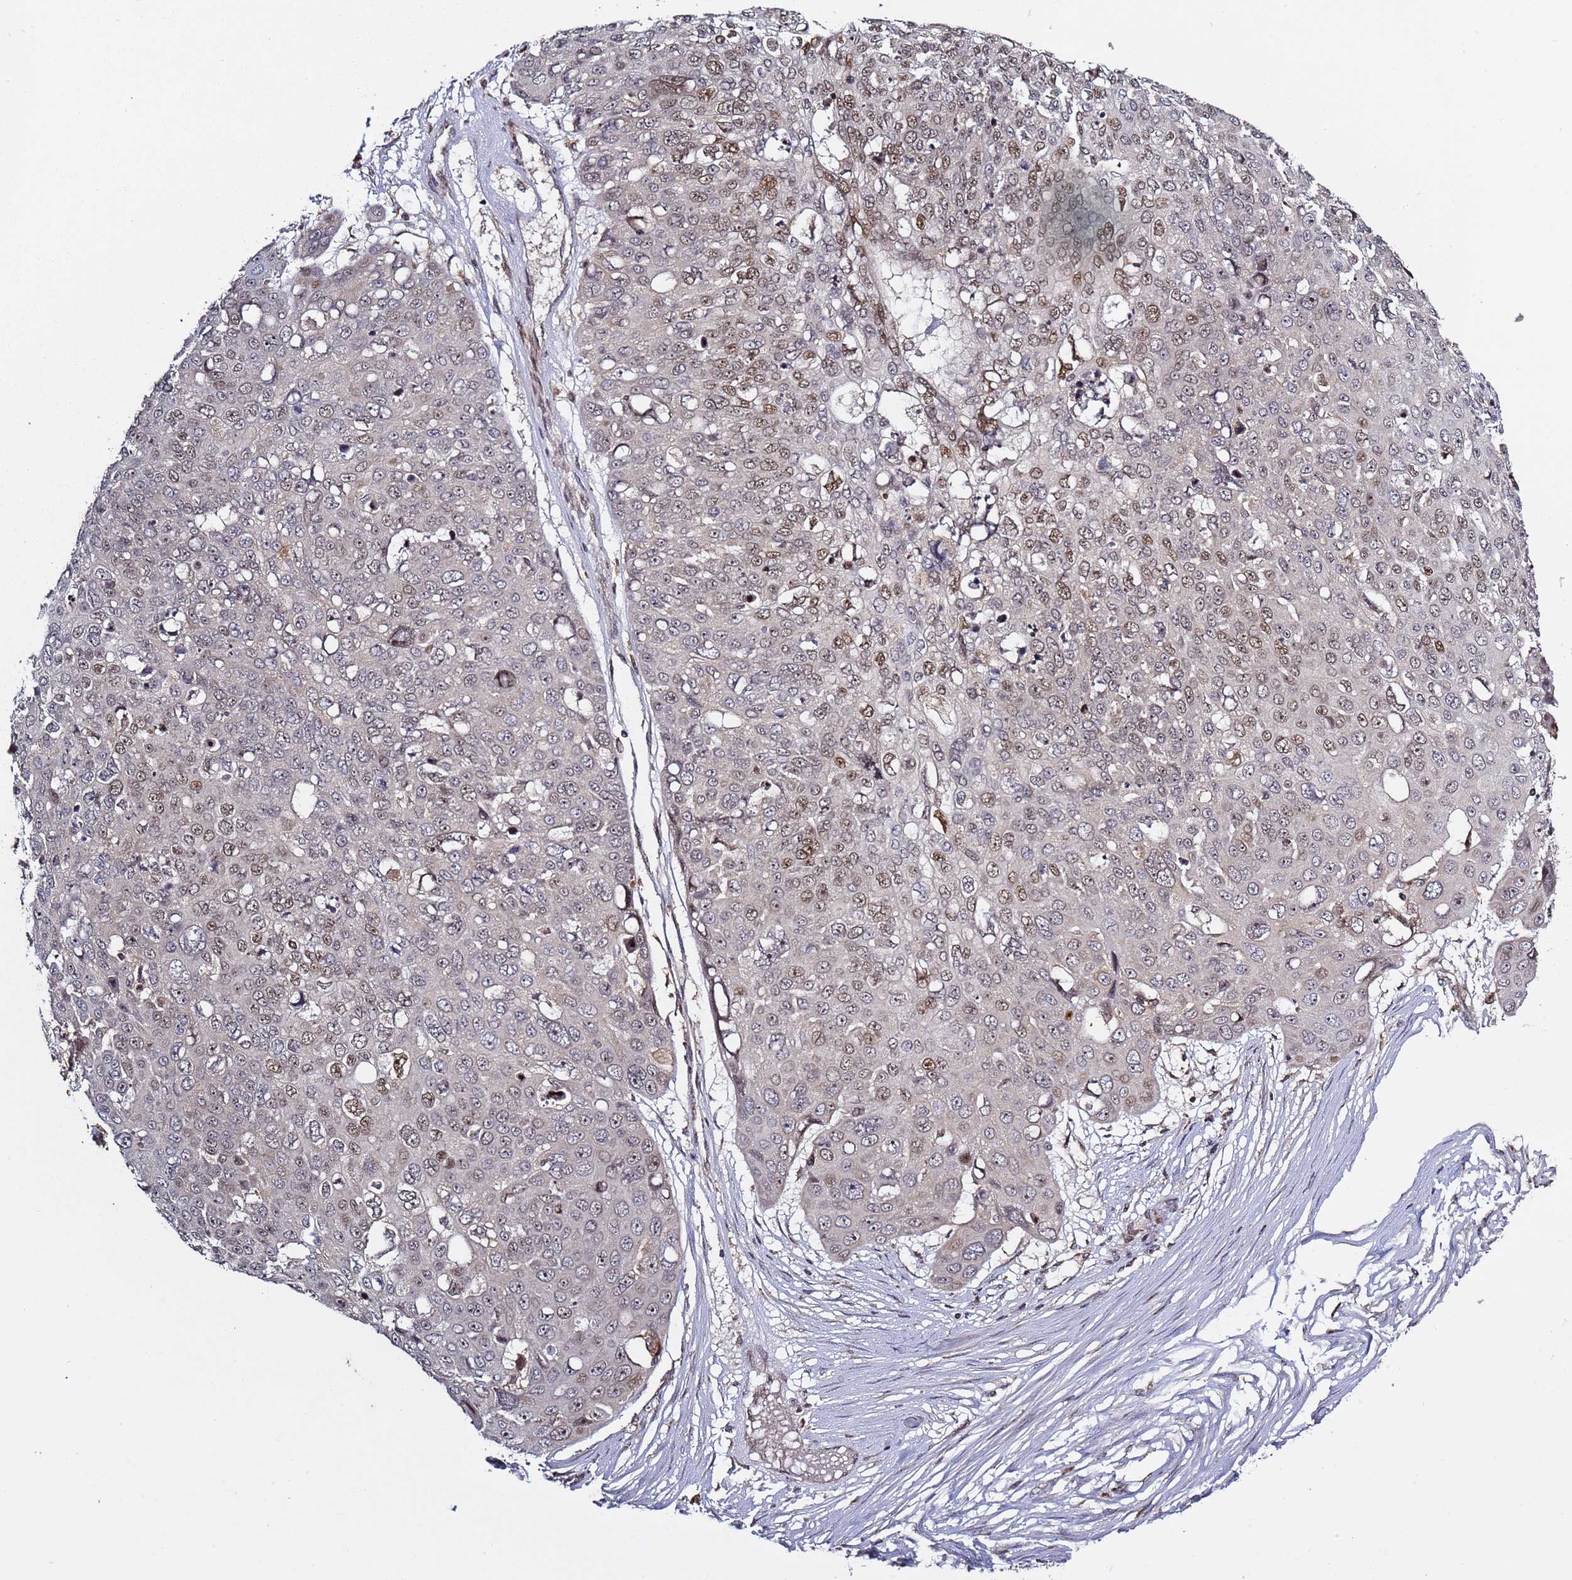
{"staining": {"intensity": "moderate", "quantity": "25%-75%", "location": "nuclear"}, "tissue": "skin cancer", "cell_type": "Tumor cells", "image_type": "cancer", "snomed": [{"axis": "morphology", "description": "Squamous cell carcinoma, NOS"}, {"axis": "topography", "description": "Skin"}], "caption": "Immunohistochemistry of skin cancer (squamous cell carcinoma) shows medium levels of moderate nuclear staining in about 25%-75% of tumor cells. The staining is performed using DAB (3,3'-diaminobenzidine) brown chromogen to label protein expression. The nuclei are counter-stained blue using hematoxylin.", "gene": "RCOR2", "patient": {"sex": "male", "age": 71}}